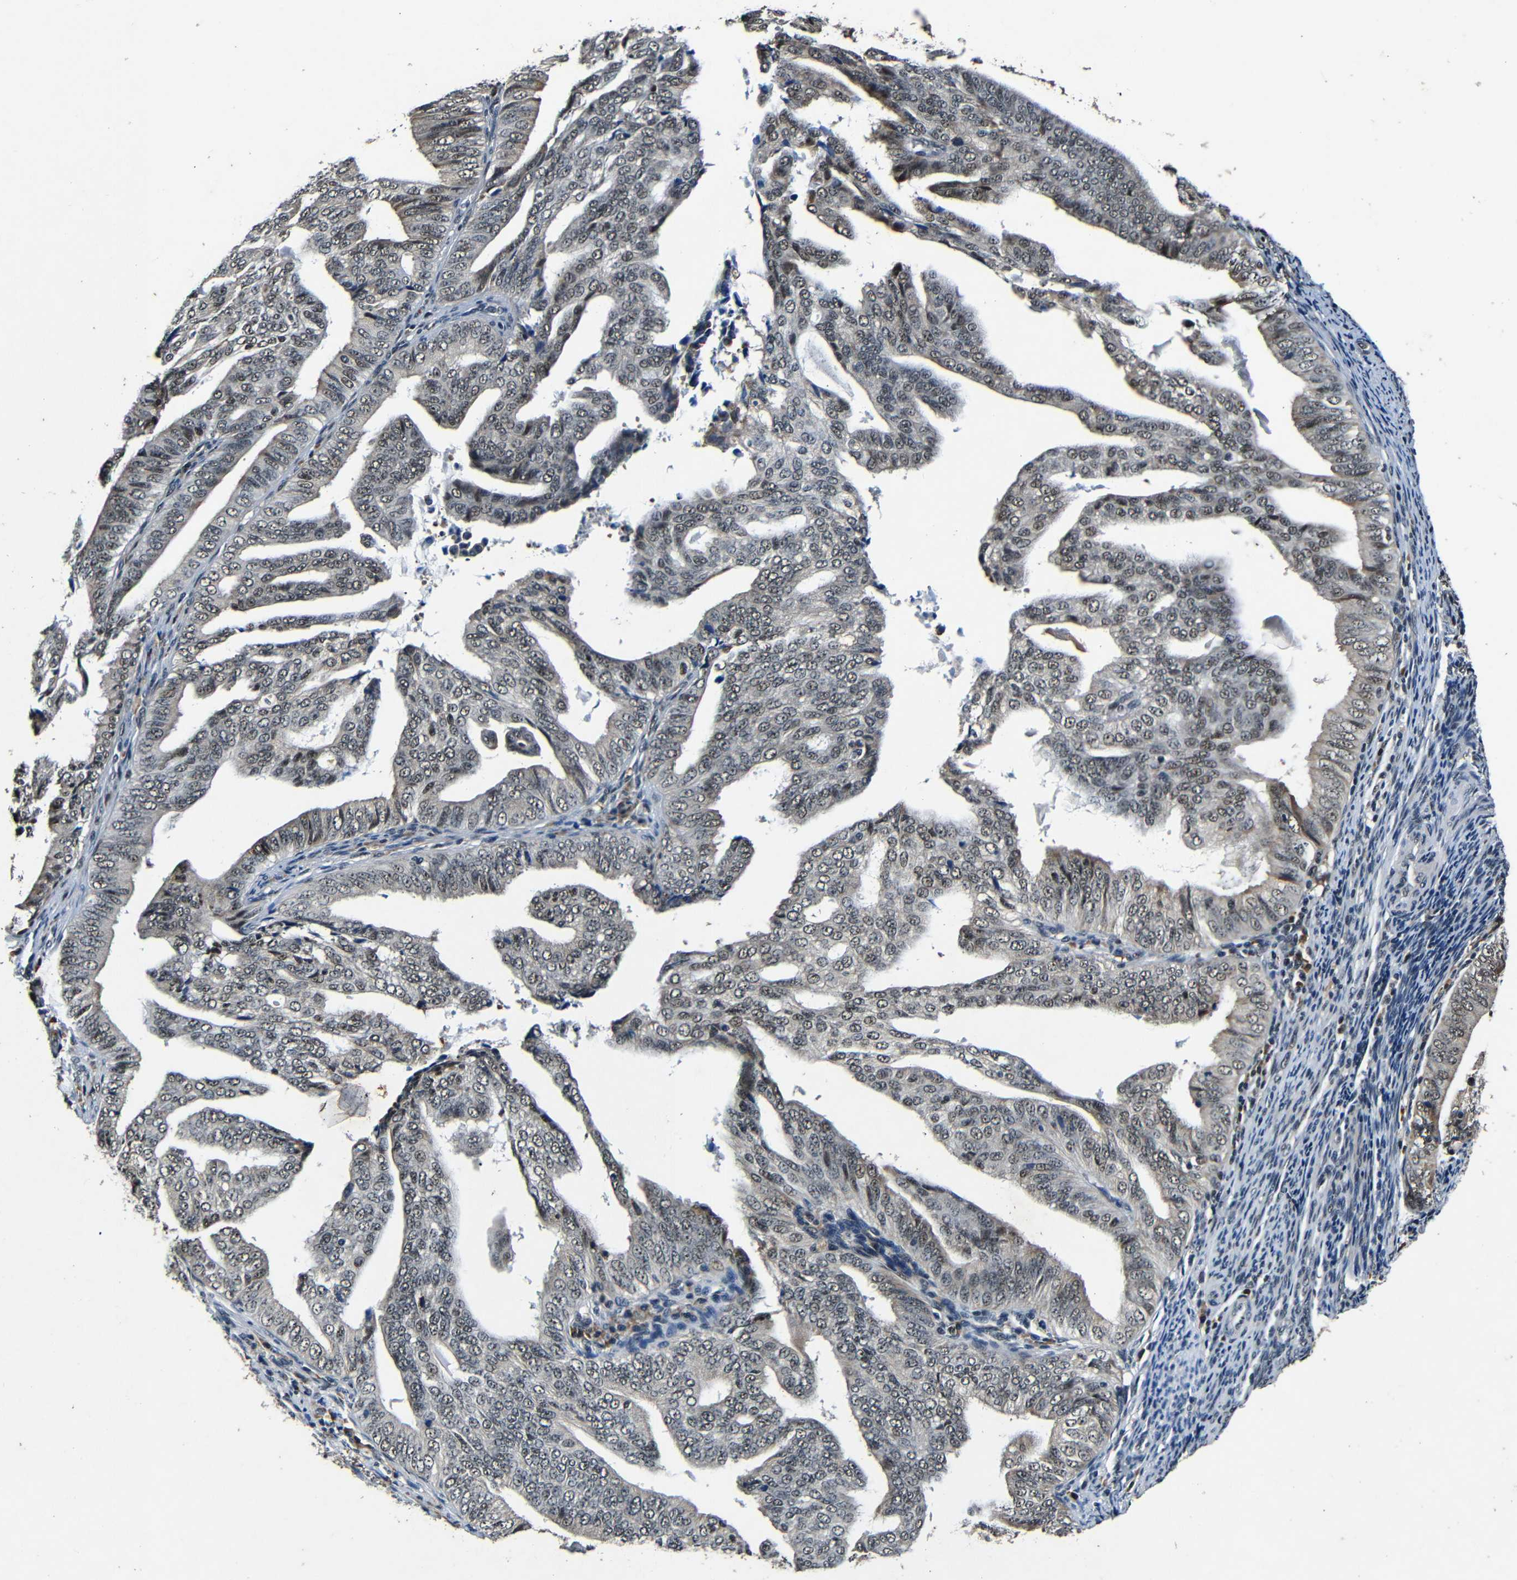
{"staining": {"intensity": "weak", "quantity": ">75%", "location": "nuclear"}, "tissue": "endometrial cancer", "cell_type": "Tumor cells", "image_type": "cancer", "snomed": [{"axis": "morphology", "description": "Adenocarcinoma, NOS"}, {"axis": "topography", "description": "Endometrium"}], "caption": "Immunohistochemistry of endometrial cancer exhibits low levels of weak nuclear expression in about >75% of tumor cells. Immunohistochemistry (ihc) stains the protein in brown and the nuclei are stained blue.", "gene": "FOXD4", "patient": {"sex": "female", "age": 58}}